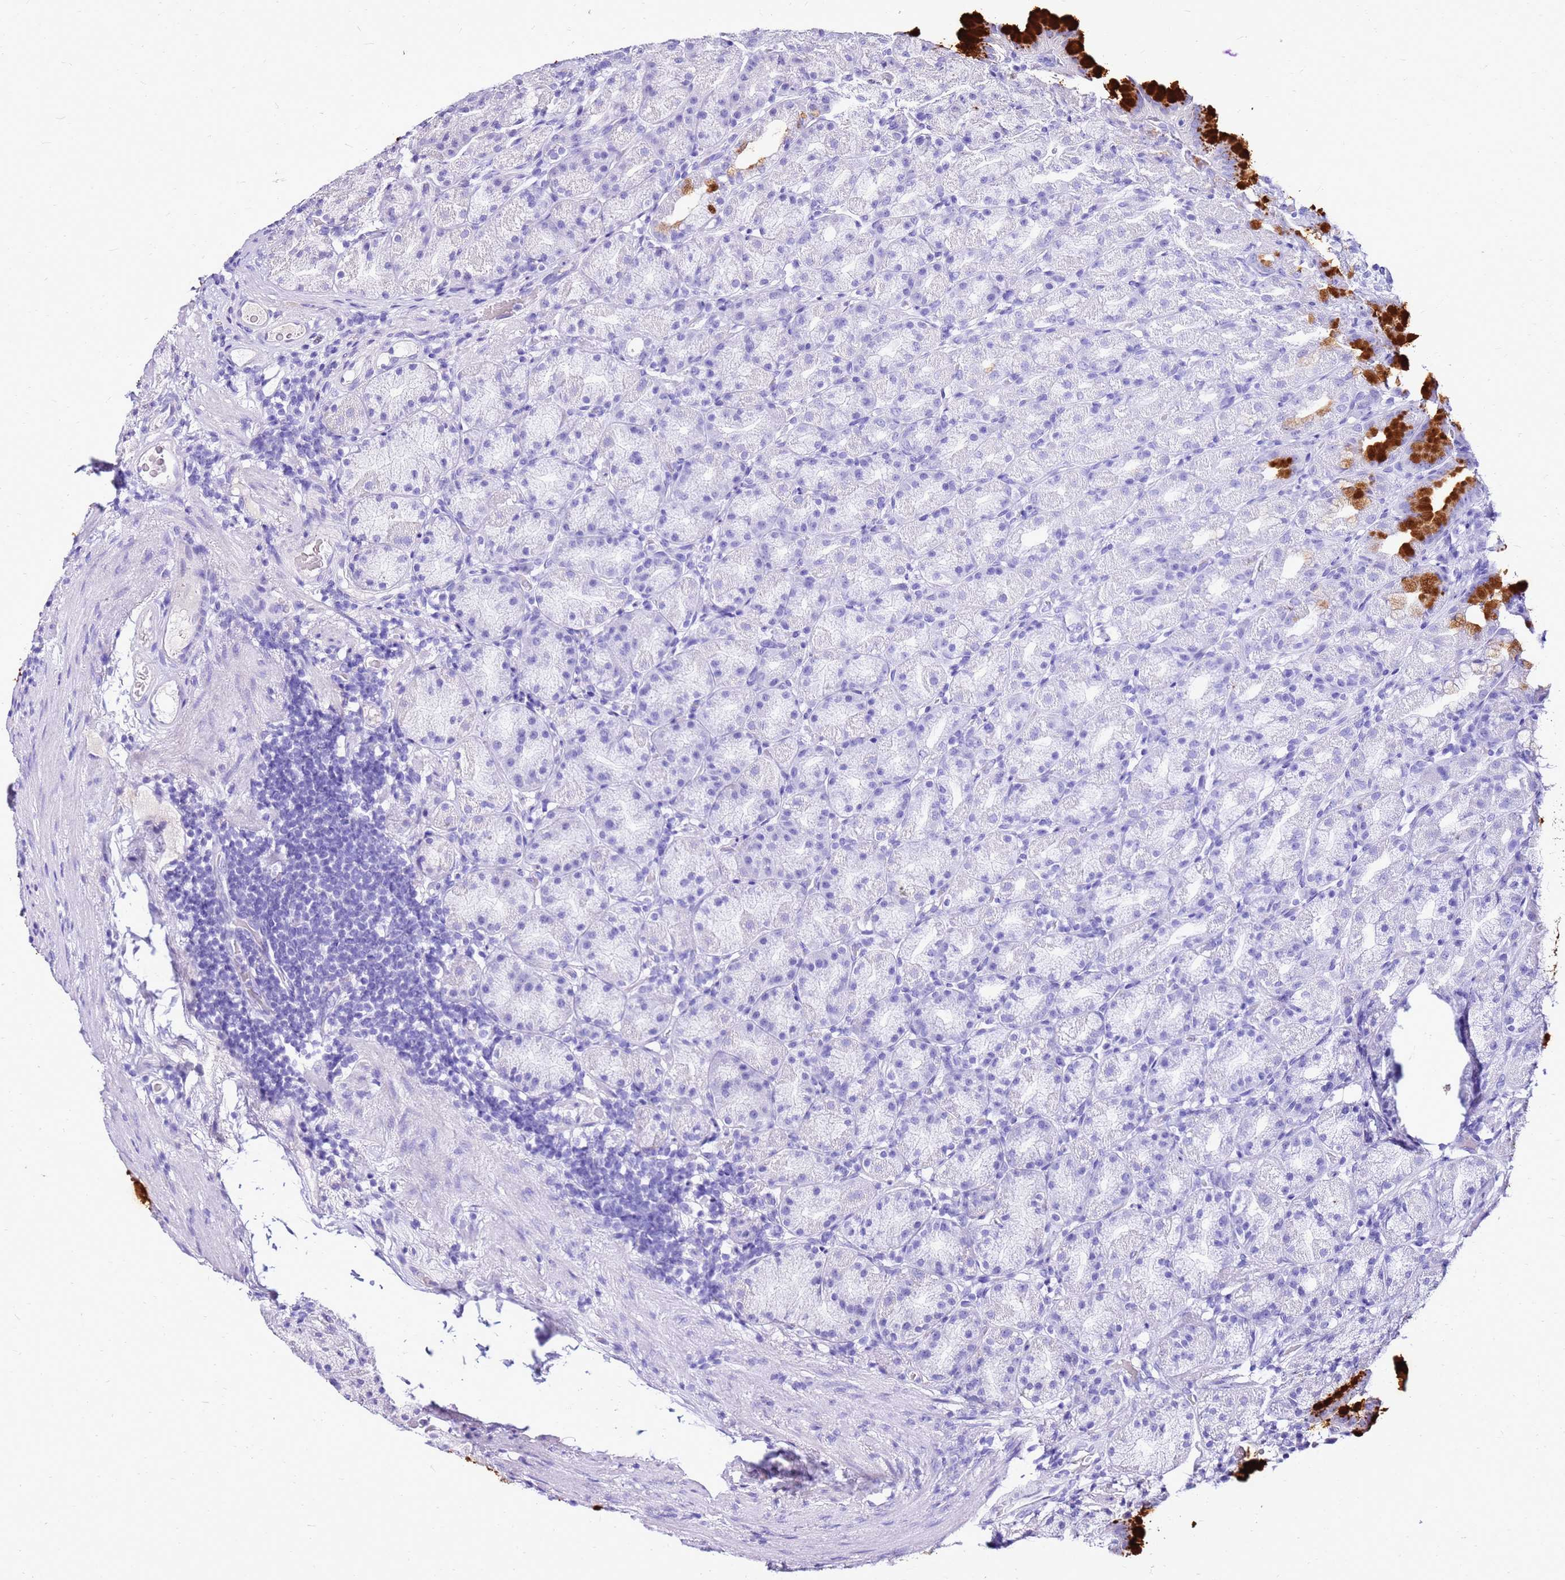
{"staining": {"intensity": "strong", "quantity": "<25%", "location": "cytoplasmic/membranous"}, "tissue": "stomach", "cell_type": "Glandular cells", "image_type": "normal", "snomed": [{"axis": "morphology", "description": "Normal tissue, NOS"}, {"axis": "topography", "description": "Stomach, upper"}, {"axis": "topography", "description": "Stomach"}], "caption": "A high-resolution image shows immunohistochemistry staining of benign stomach, which reveals strong cytoplasmic/membranous positivity in about <25% of glandular cells. The protein of interest is stained brown, and the nuclei are stained in blue (DAB (3,3'-diaminobenzidine) IHC with brightfield microscopy, high magnification).", "gene": "DCDC2B", "patient": {"sex": "male", "age": 68}}